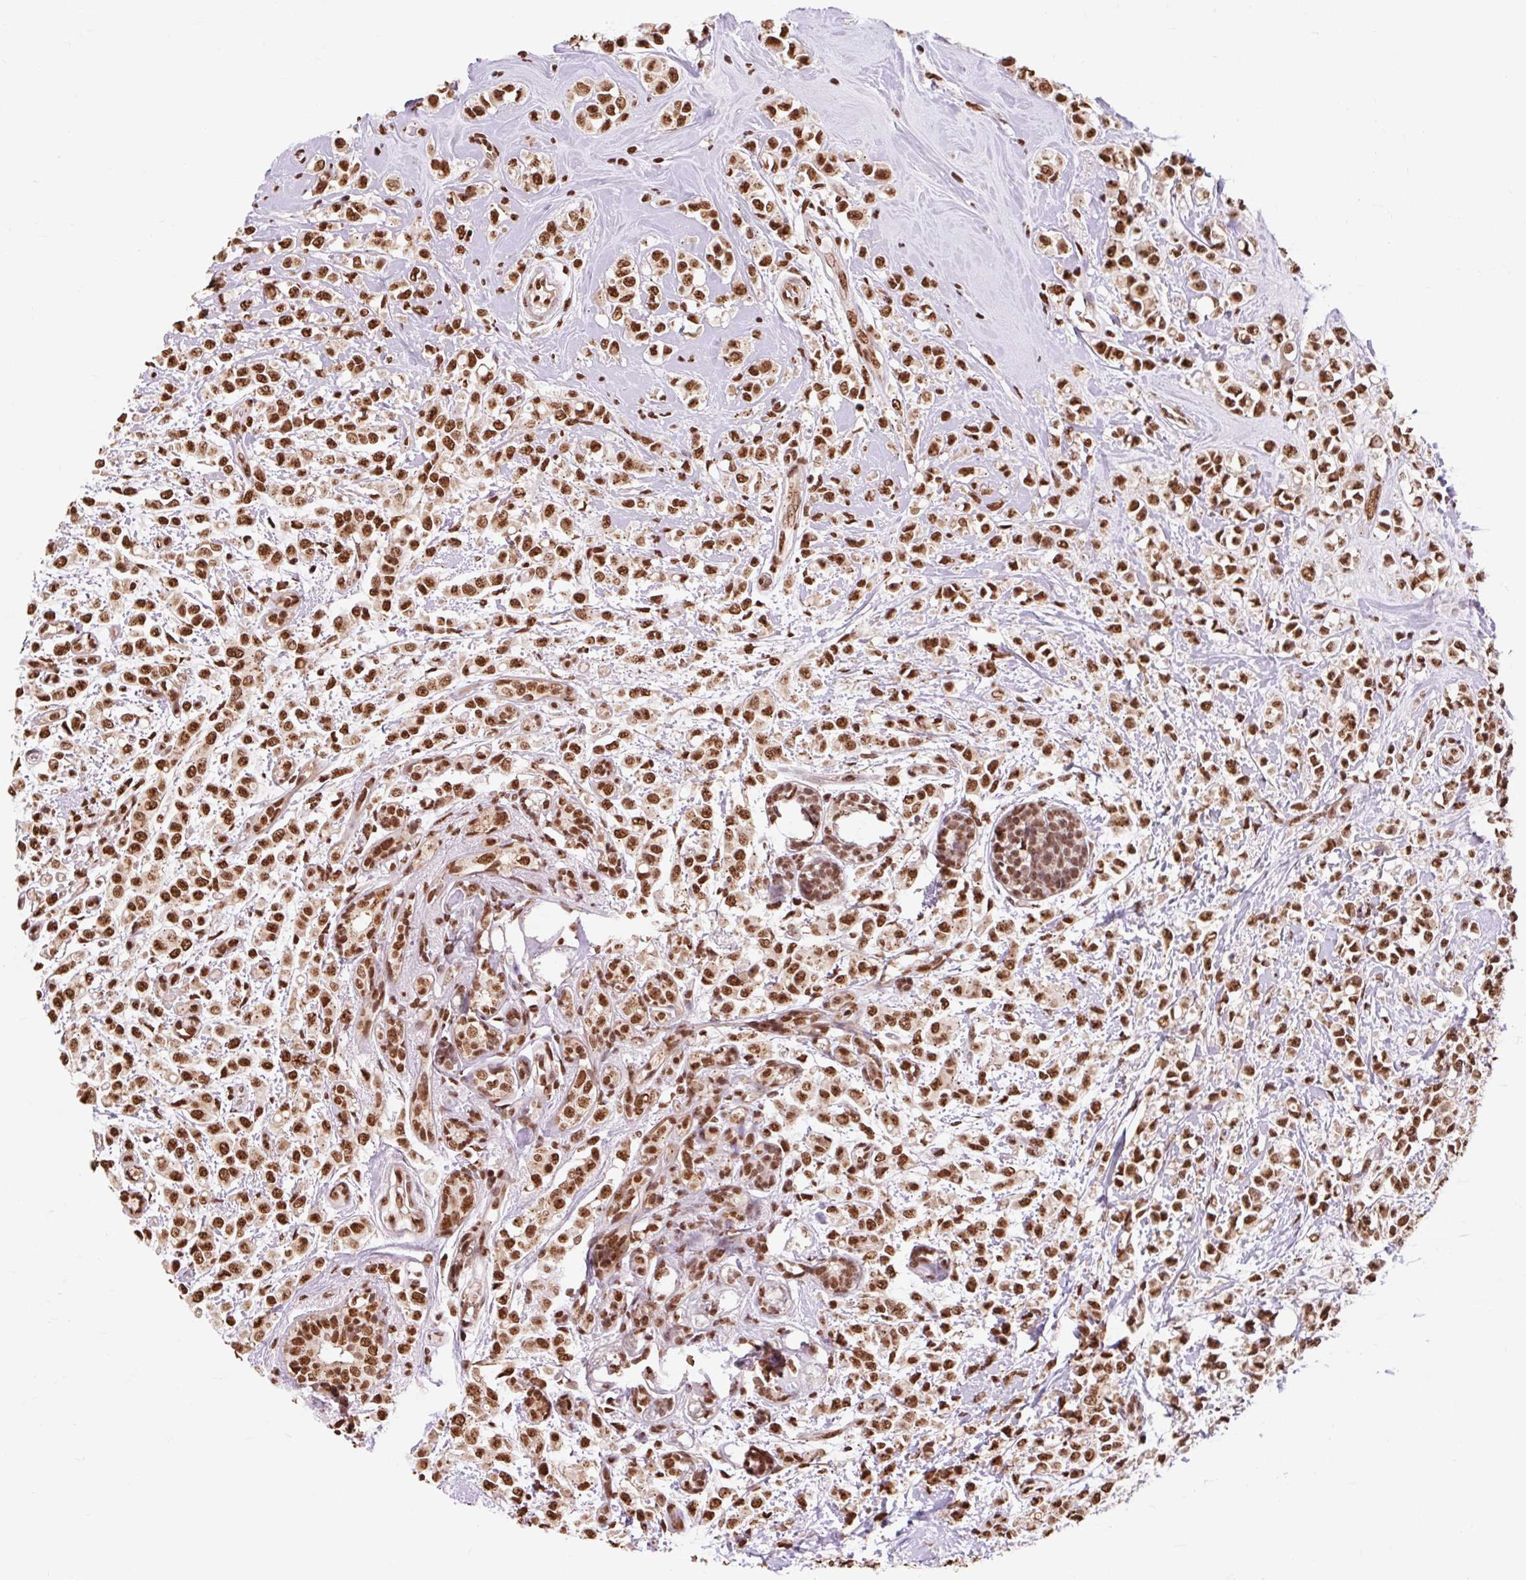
{"staining": {"intensity": "strong", "quantity": ">75%", "location": "nuclear"}, "tissue": "breast cancer", "cell_type": "Tumor cells", "image_type": "cancer", "snomed": [{"axis": "morphology", "description": "Lobular carcinoma"}, {"axis": "topography", "description": "Breast"}], "caption": "IHC of lobular carcinoma (breast) exhibits high levels of strong nuclear expression in approximately >75% of tumor cells.", "gene": "BICRA", "patient": {"sex": "female", "age": 68}}